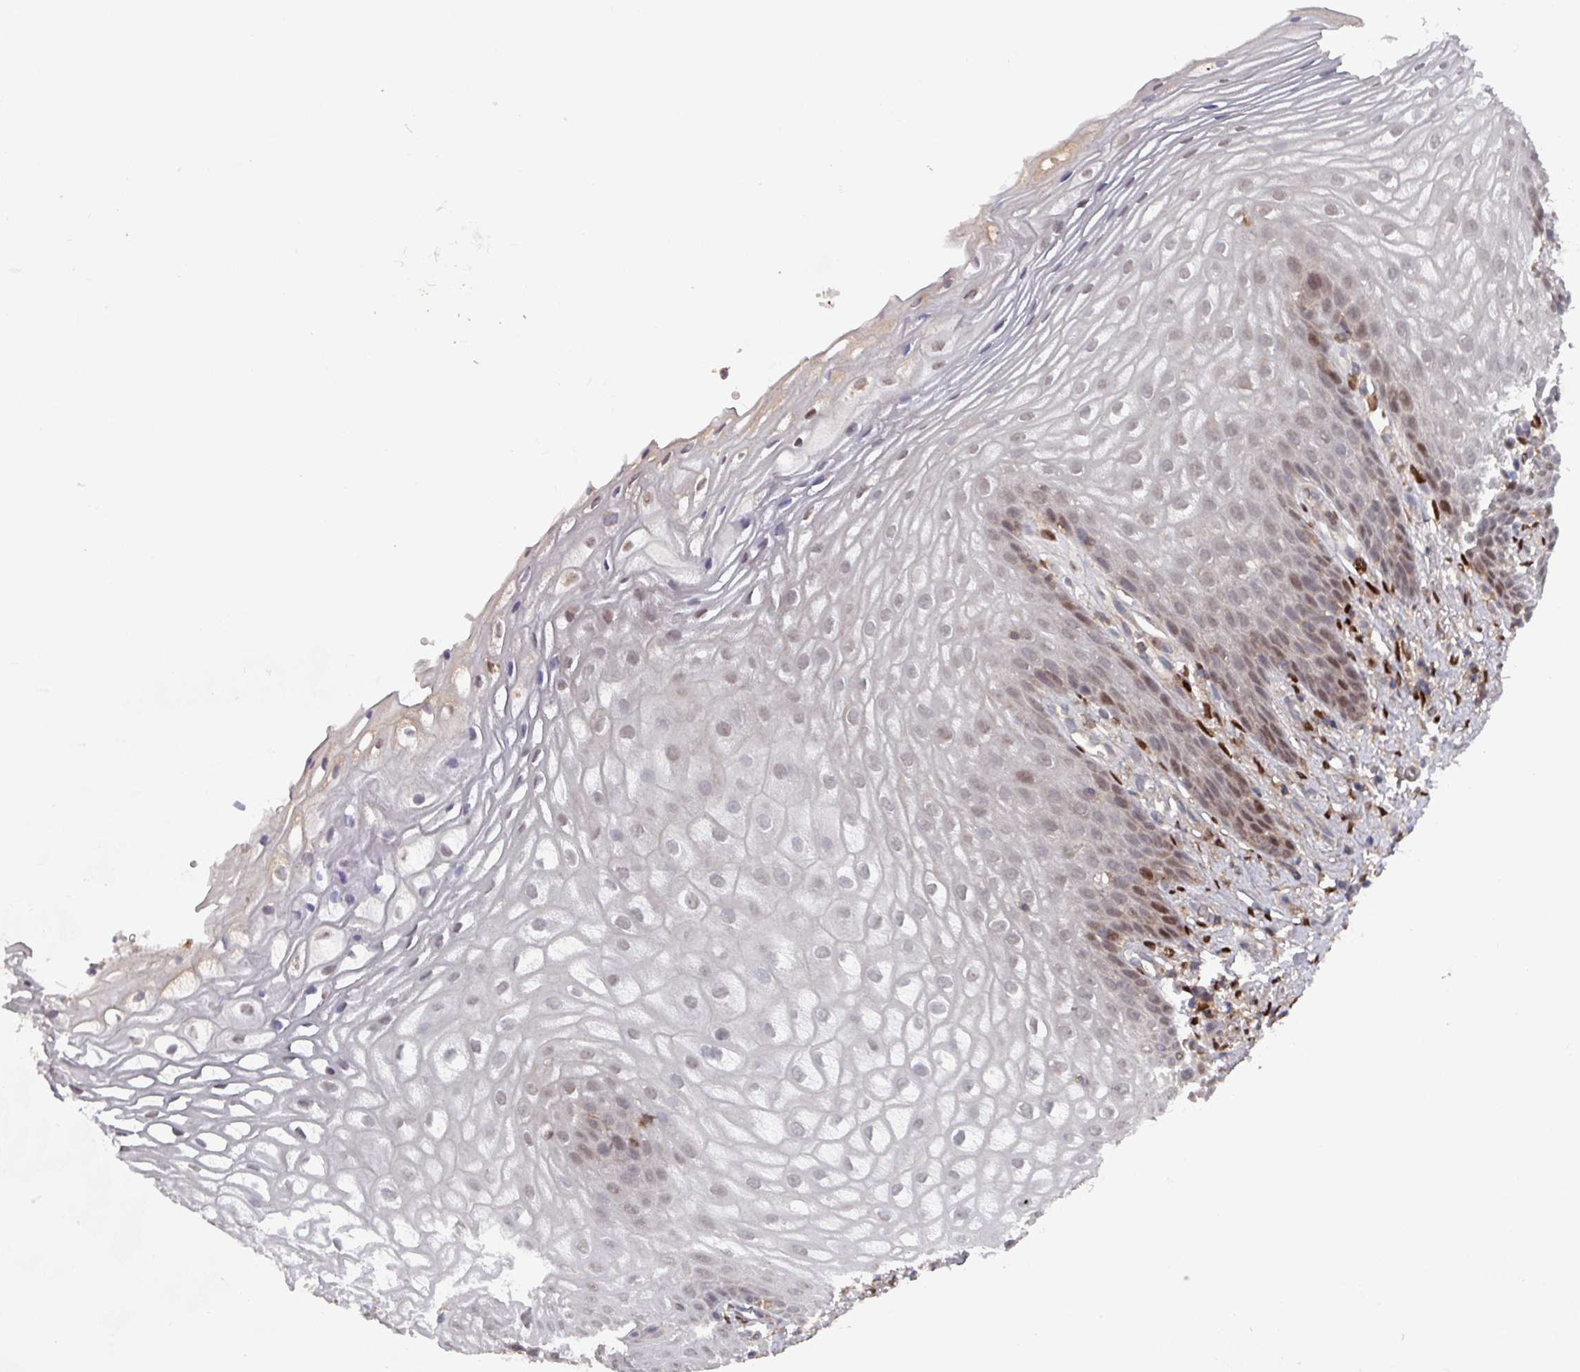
{"staining": {"intensity": "moderate", "quantity": ">75%", "location": "nuclear"}, "tissue": "vagina", "cell_type": "Squamous epithelial cells", "image_type": "normal", "snomed": [{"axis": "morphology", "description": "Normal tissue, NOS"}, {"axis": "topography", "description": "Vagina"}], "caption": "Protein expression analysis of normal vagina shows moderate nuclear expression in about >75% of squamous epithelial cells. Immunohistochemistry stains the protein of interest in brown and the nuclei are stained blue.", "gene": "PRRX1", "patient": {"sex": "female", "age": 60}}